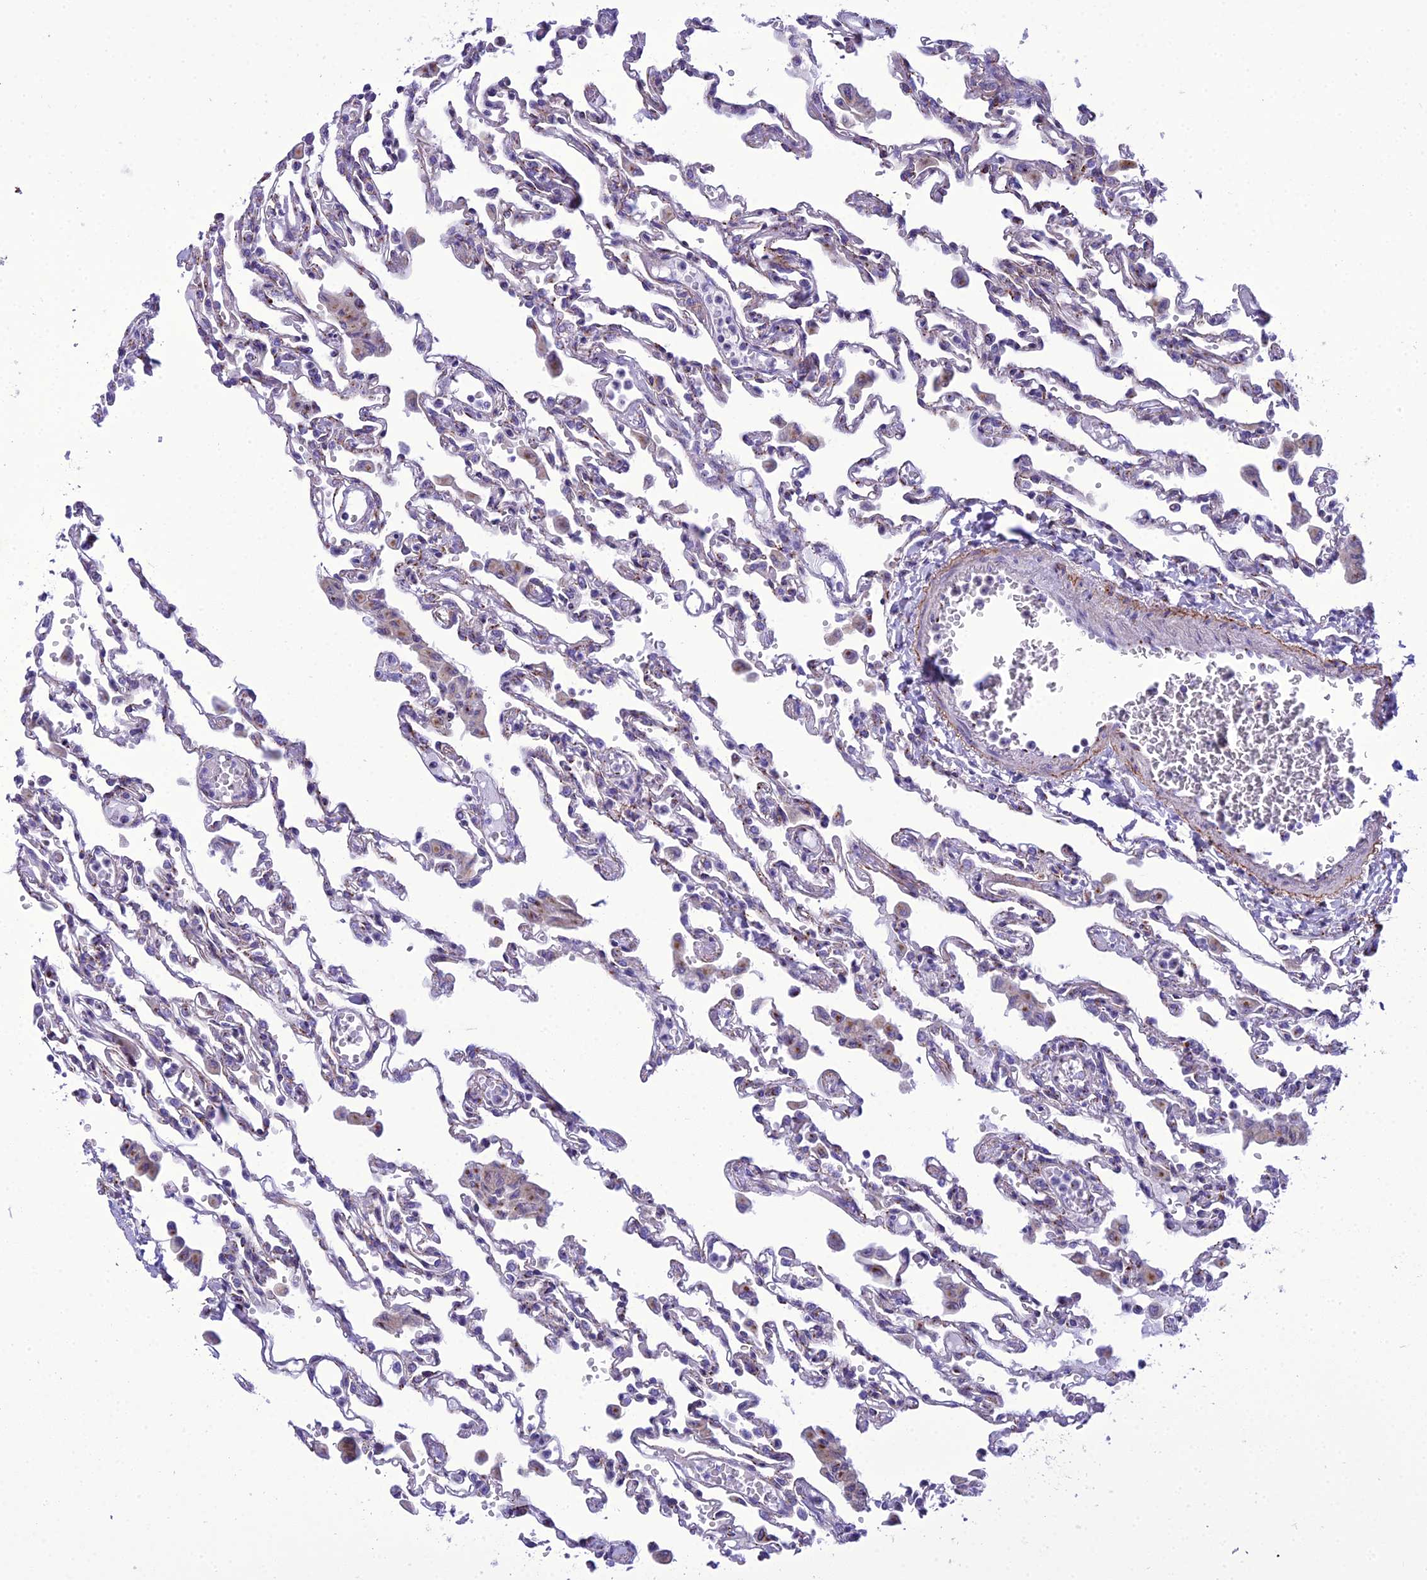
{"staining": {"intensity": "negative", "quantity": "none", "location": "none"}, "tissue": "lung", "cell_type": "Alveolar cells", "image_type": "normal", "snomed": [{"axis": "morphology", "description": "Normal tissue, NOS"}, {"axis": "topography", "description": "Bronchus"}, {"axis": "topography", "description": "Lung"}], "caption": "Image shows no protein positivity in alveolar cells of unremarkable lung.", "gene": "GOLM2", "patient": {"sex": "female", "age": 49}}